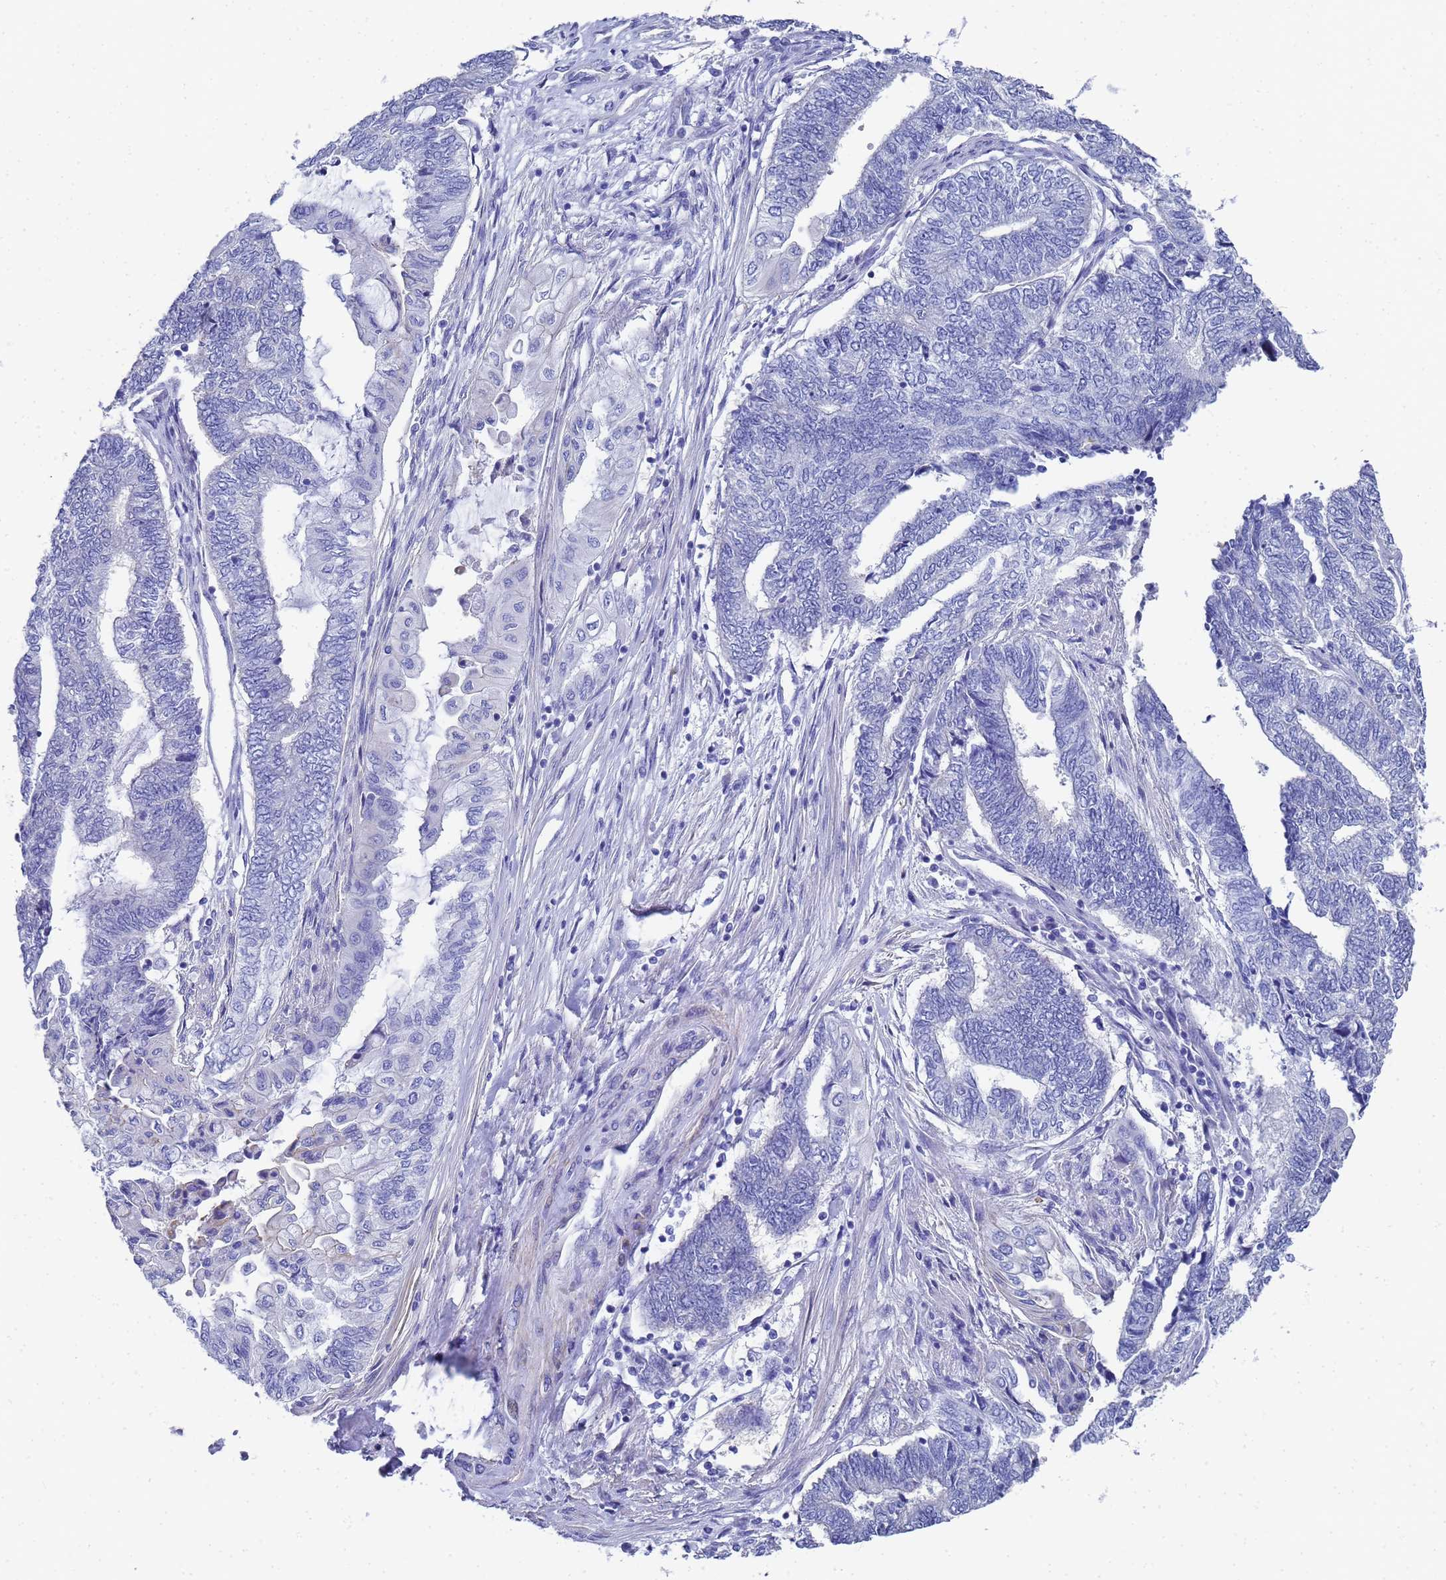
{"staining": {"intensity": "negative", "quantity": "none", "location": "none"}, "tissue": "endometrial cancer", "cell_type": "Tumor cells", "image_type": "cancer", "snomed": [{"axis": "morphology", "description": "Adenocarcinoma, NOS"}, {"axis": "topography", "description": "Uterus"}, {"axis": "topography", "description": "Endometrium"}], "caption": "An immunohistochemistry image of endometrial cancer (adenocarcinoma) is shown. There is no staining in tumor cells of endometrial cancer (adenocarcinoma).", "gene": "TUBB1", "patient": {"sex": "female", "age": 70}}